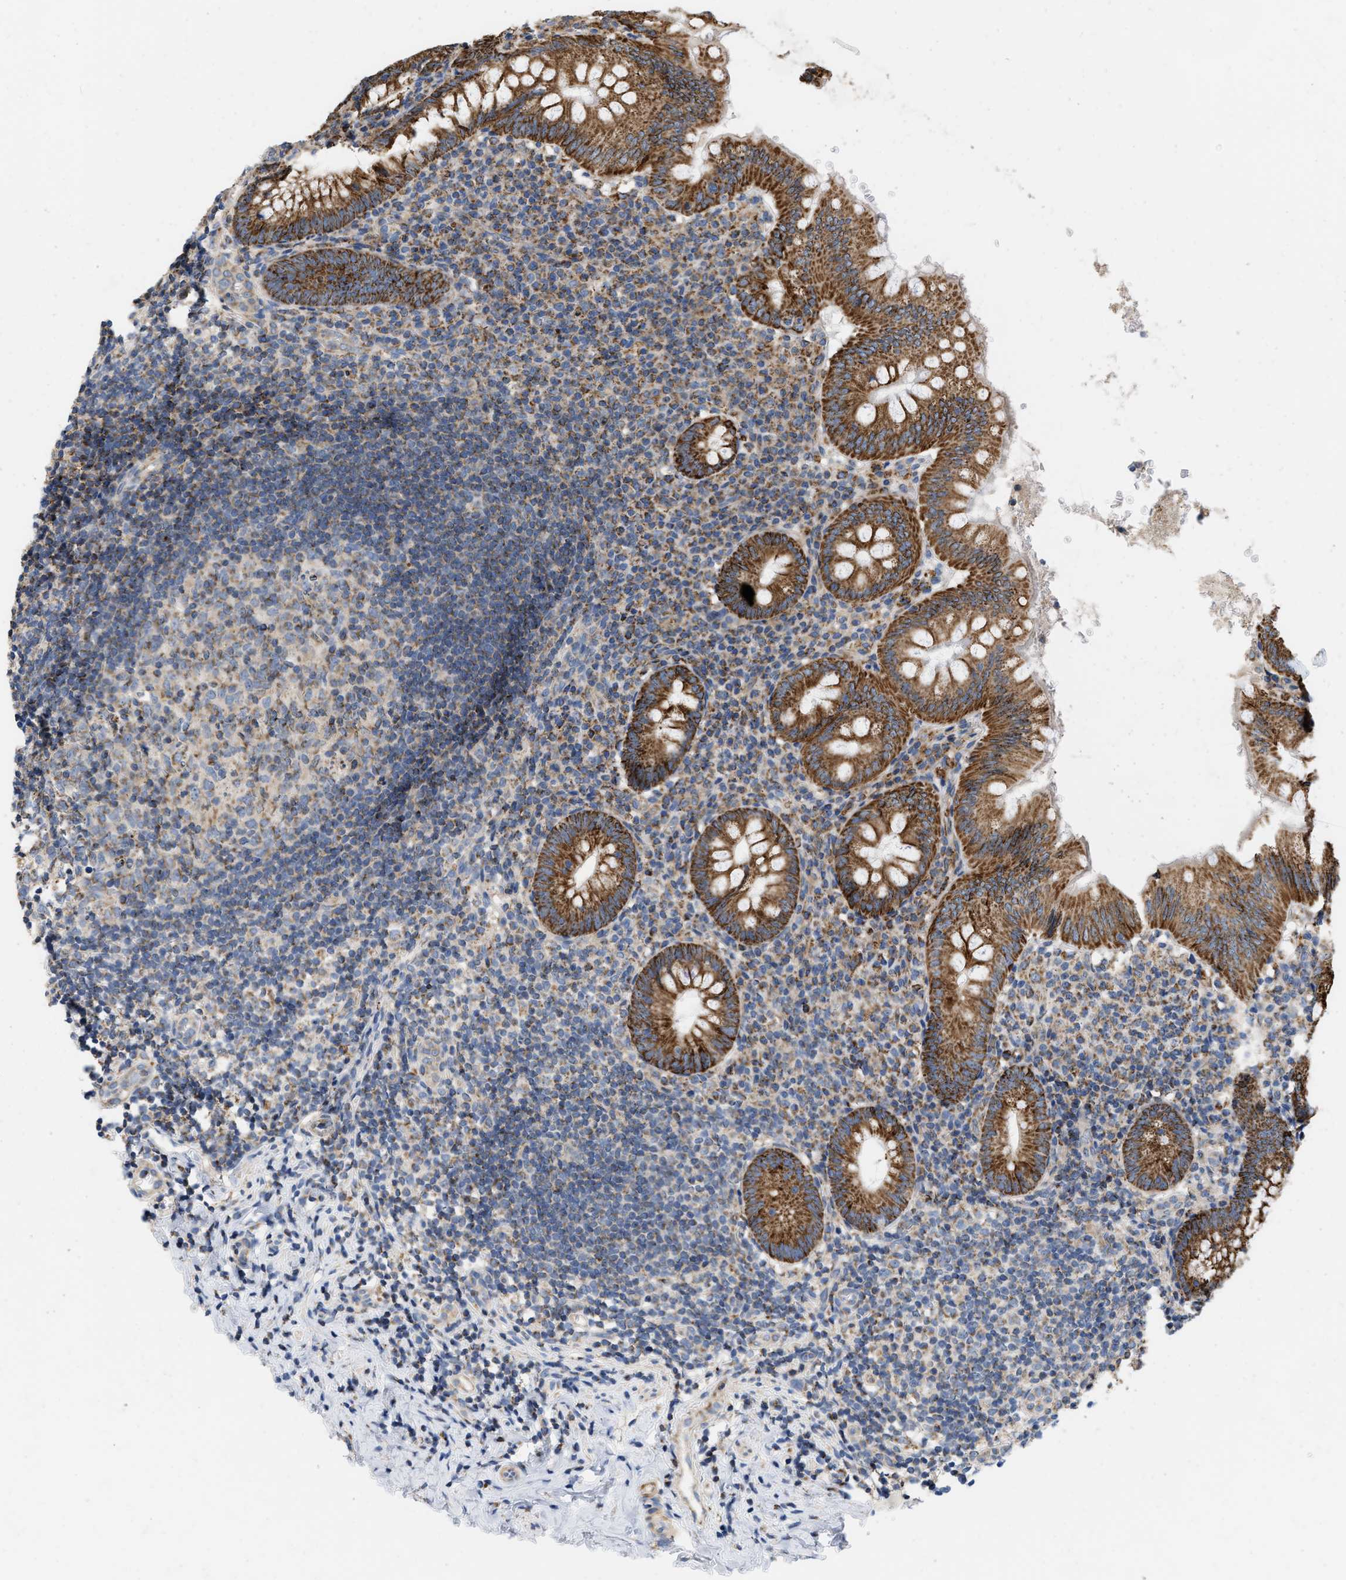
{"staining": {"intensity": "strong", "quantity": ">75%", "location": "cytoplasmic/membranous"}, "tissue": "appendix", "cell_type": "Glandular cells", "image_type": "normal", "snomed": [{"axis": "morphology", "description": "Normal tissue, NOS"}, {"axis": "topography", "description": "Appendix"}], "caption": "A high-resolution photomicrograph shows immunohistochemistry staining of unremarkable appendix, which shows strong cytoplasmic/membranous expression in about >75% of glandular cells. (DAB IHC with brightfield microscopy, high magnification).", "gene": "GRB10", "patient": {"sex": "male", "age": 8}}